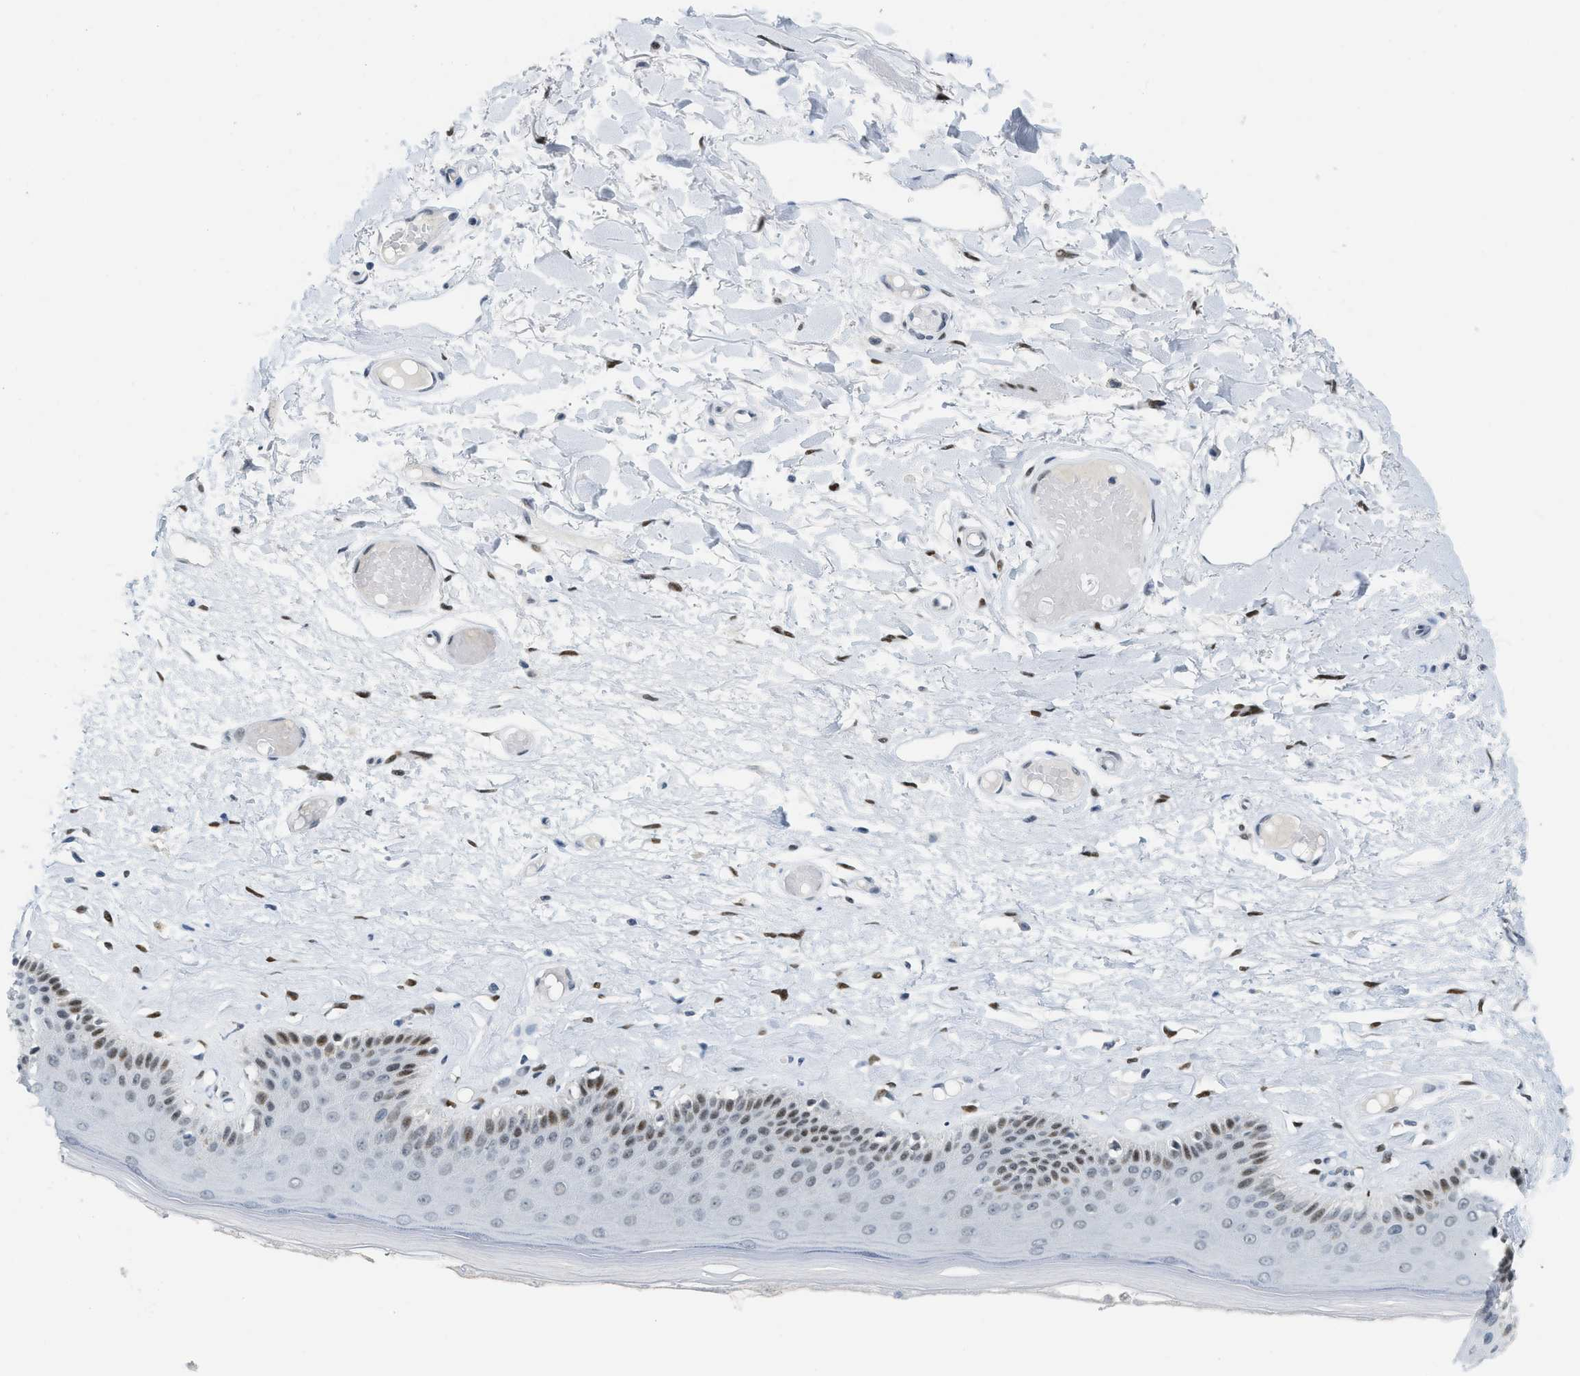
{"staining": {"intensity": "moderate", "quantity": "25%-75%", "location": "nuclear"}, "tissue": "skin", "cell_type": "Epidermal cells", "image_type": "normal", "snomed": [{"axis": "morphology", "description": "Normal tissue, NOS"}, {"axis": "topography", "description": "Vulva"}], "caption": "This image displays immunohistochemistry (IHC) staining of benign skin, with medium moderate nuclear expression in about 25%-75% of epidermal cells.", "gene": "PBX1", "patient": {"sex": "female", "age": 73}}